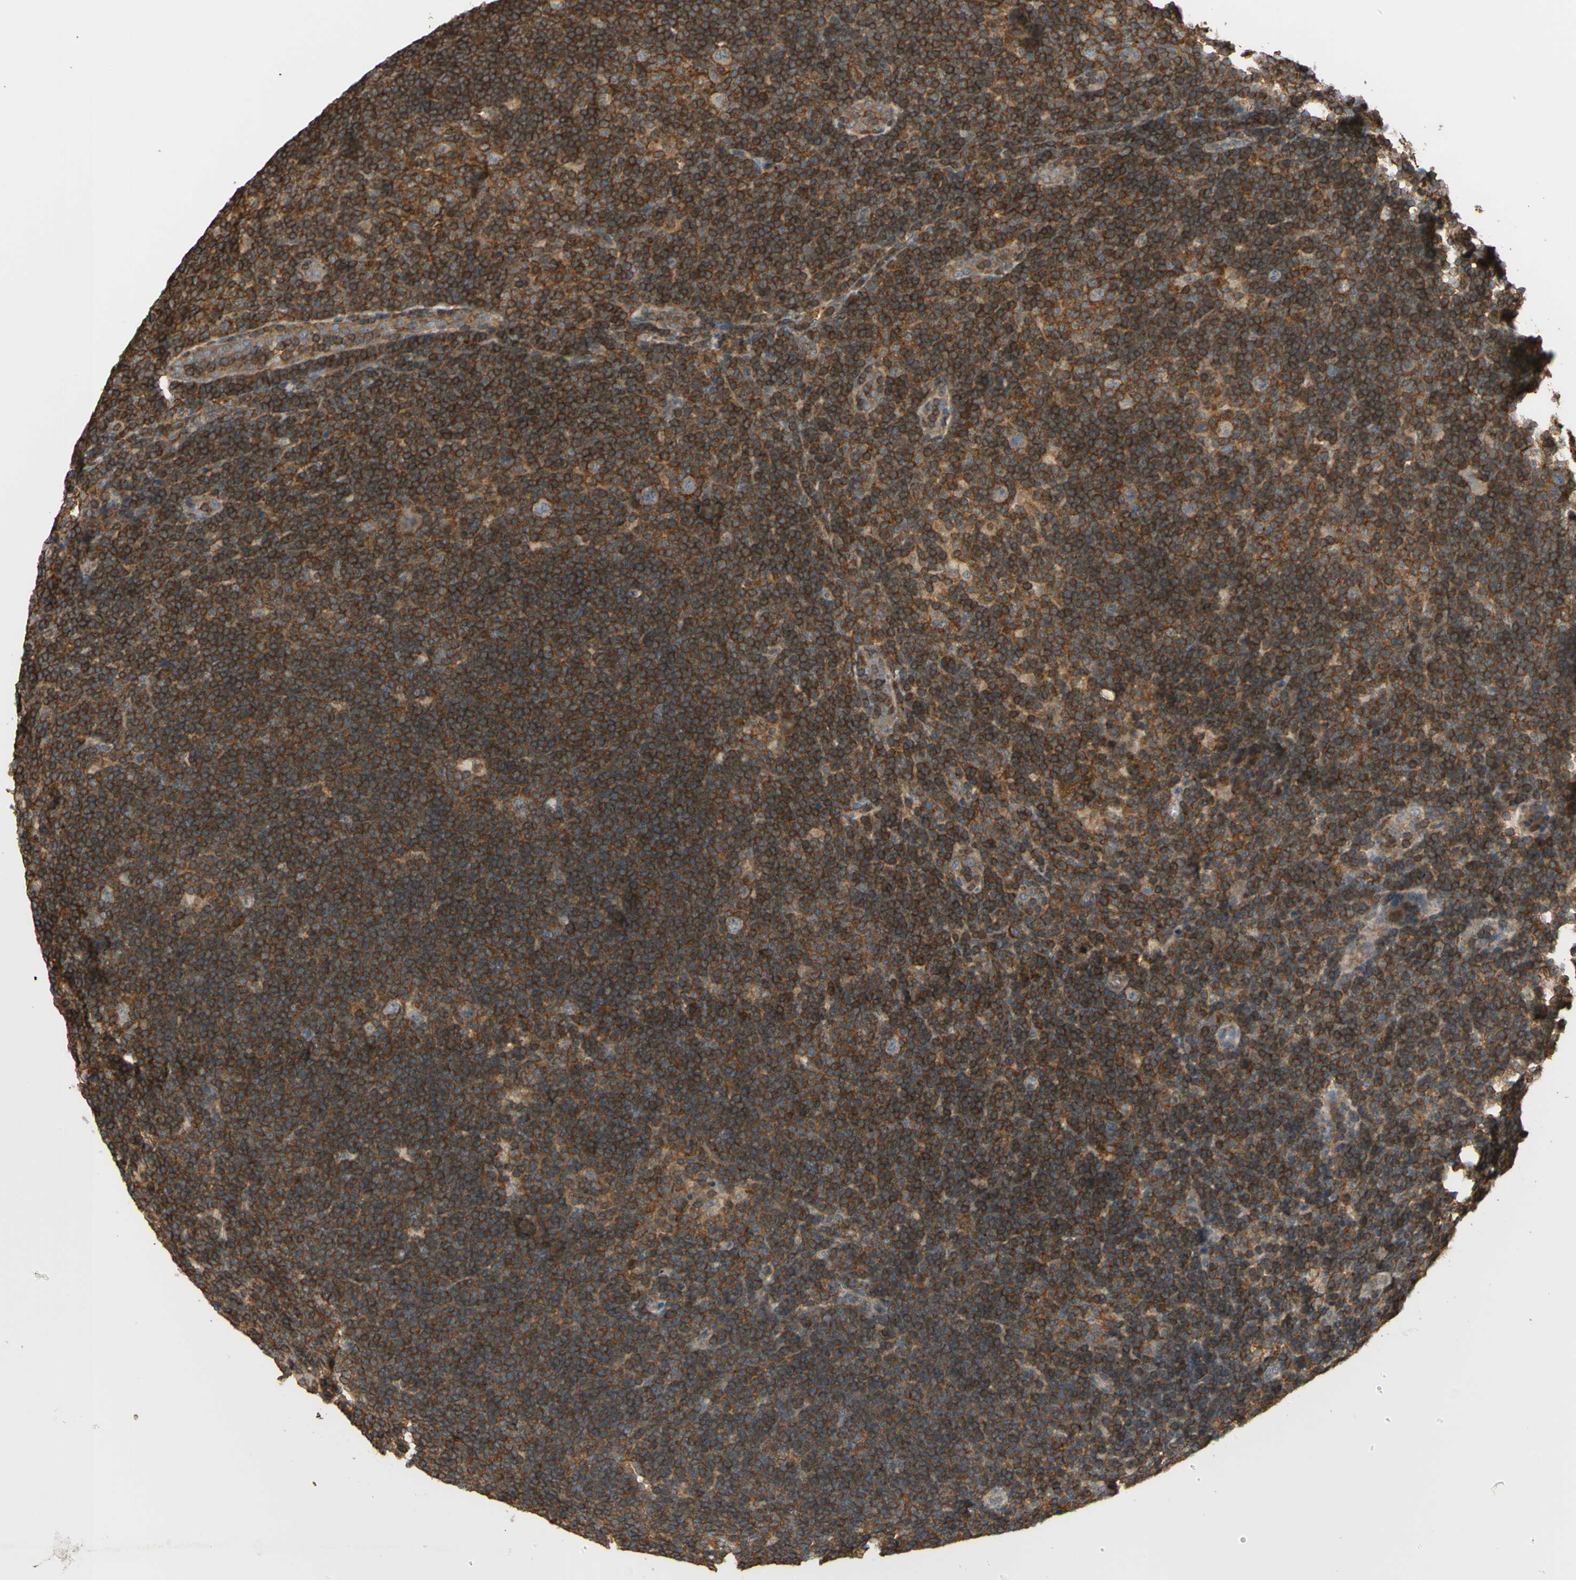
{"staining": {"intensity": "weak", "quantity": ">75%", "location": "cytoplasmic/membranous"}, "tissue": "lymphoma", "cell_type": "Tumor cells", "image_type": "cancer", "snomed": [{"axis": "morphology", "description": "Hodgkin's disease, NOS"}, {"axis": "topography", "description": "Lymph node"}], "caption": "Hodgkin's disease tissue exhibits weak cytoplasmic/membranous positivity in approximately >75% of tumor cells, visualized by immunohistochemistry. Immunohistochemistry stains the protein in brown and the nuclei are stained blue.", "gene": "ADD3", "patient": {"sex": "female", "age": 57}}